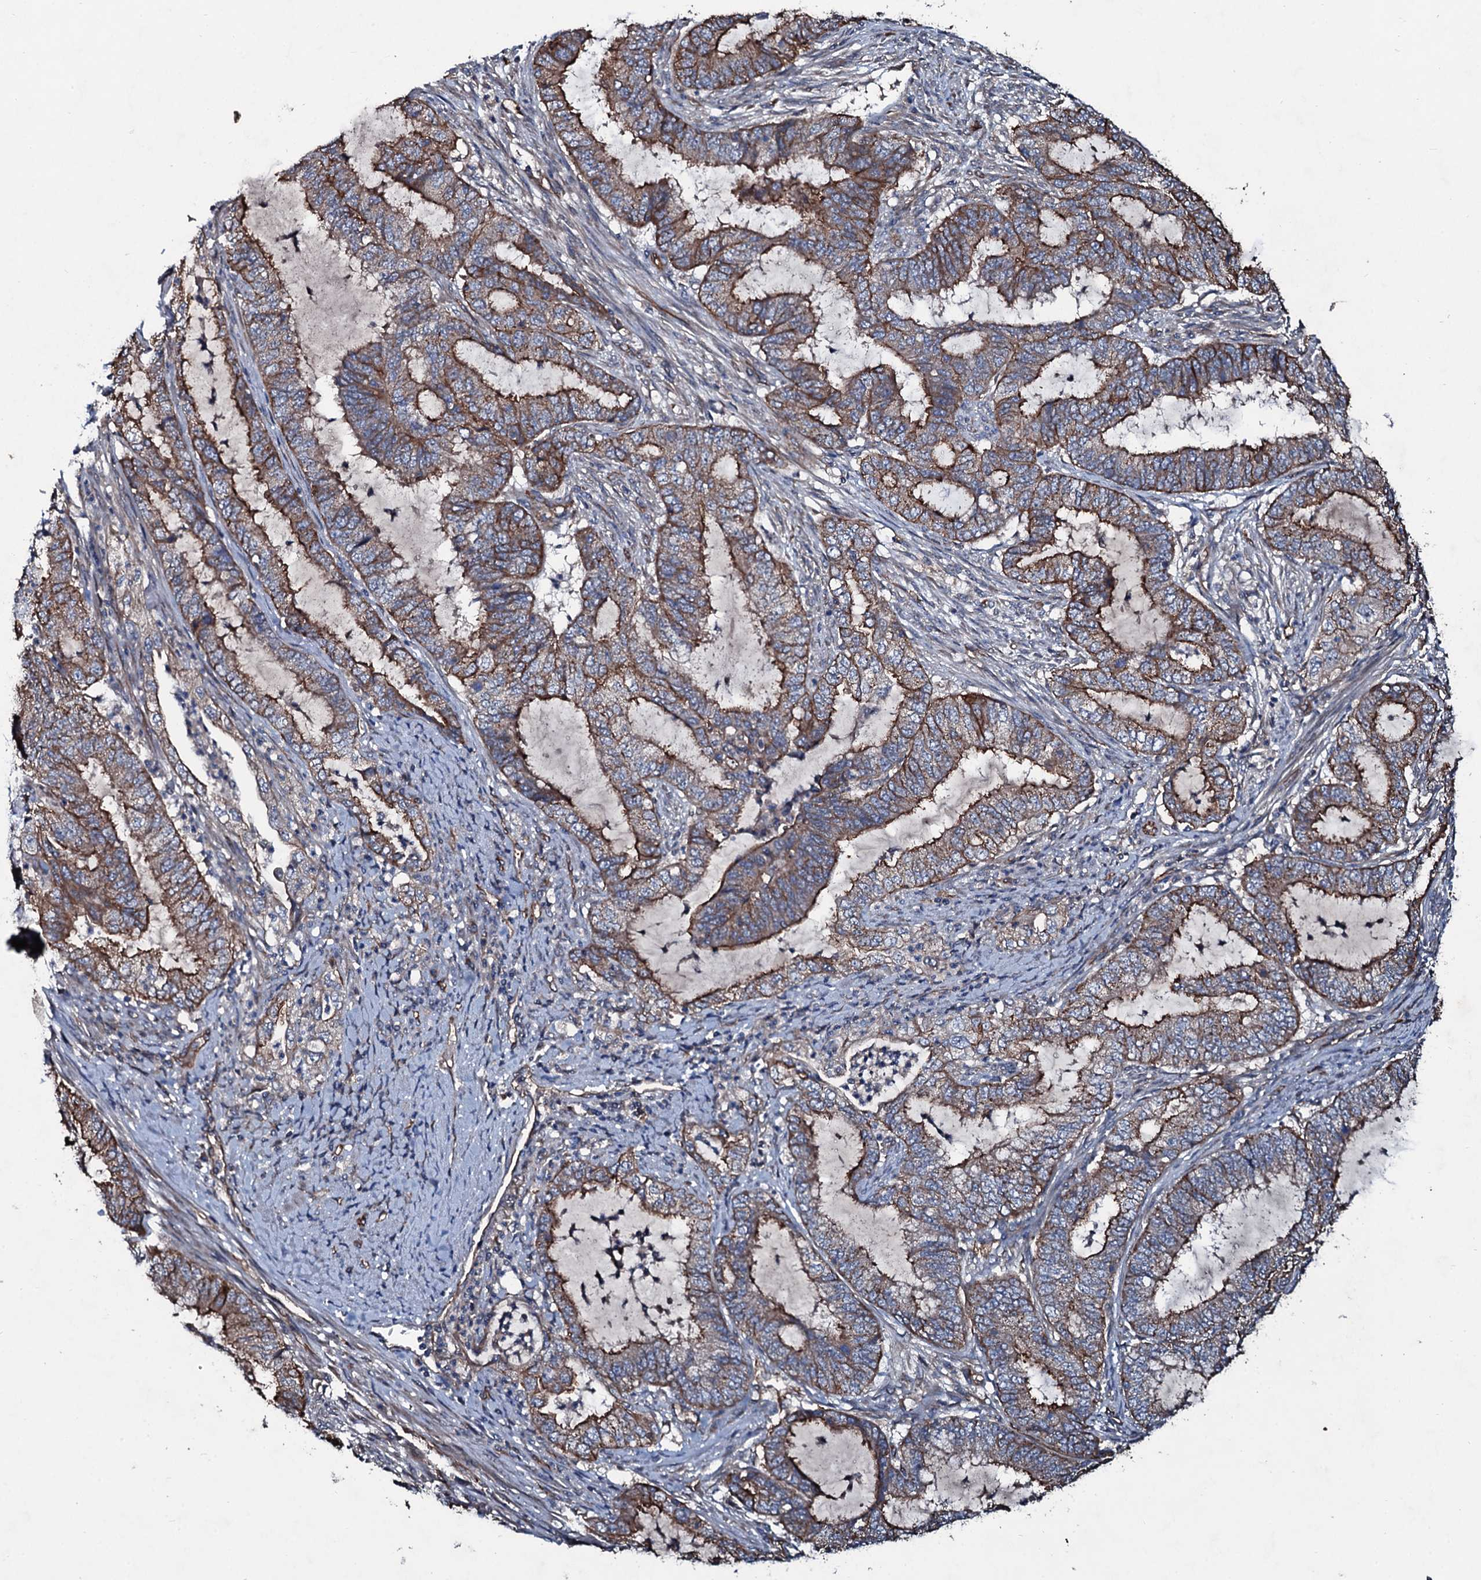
{"staining": {"intensity": "moderate", "quantity": ">75%", "location": "cytoplasmic/membranous"}, "tissue": "endometrial cancer", "cell_type": "Tumor cells", "image_type": "cancer", "snomed": [{"axis": "morphology", "description": "Adenocarcinoma, NOS"}, {"axis": "topography", "description": "Endometrium"}], "caption": "Immunohistochemistry histopathology image of neoplastic tissue: human endometrial cancer (adenocarcinoma) stained using IHC reveals medium levels of moderate protein expression localized specifically in the cytoplasmic/membranous of tumor cells, appearing as a cytoplasmic/membranous brown color.", "gene": "DMAC2", "patient": {"sex": "female", "age": 51}}